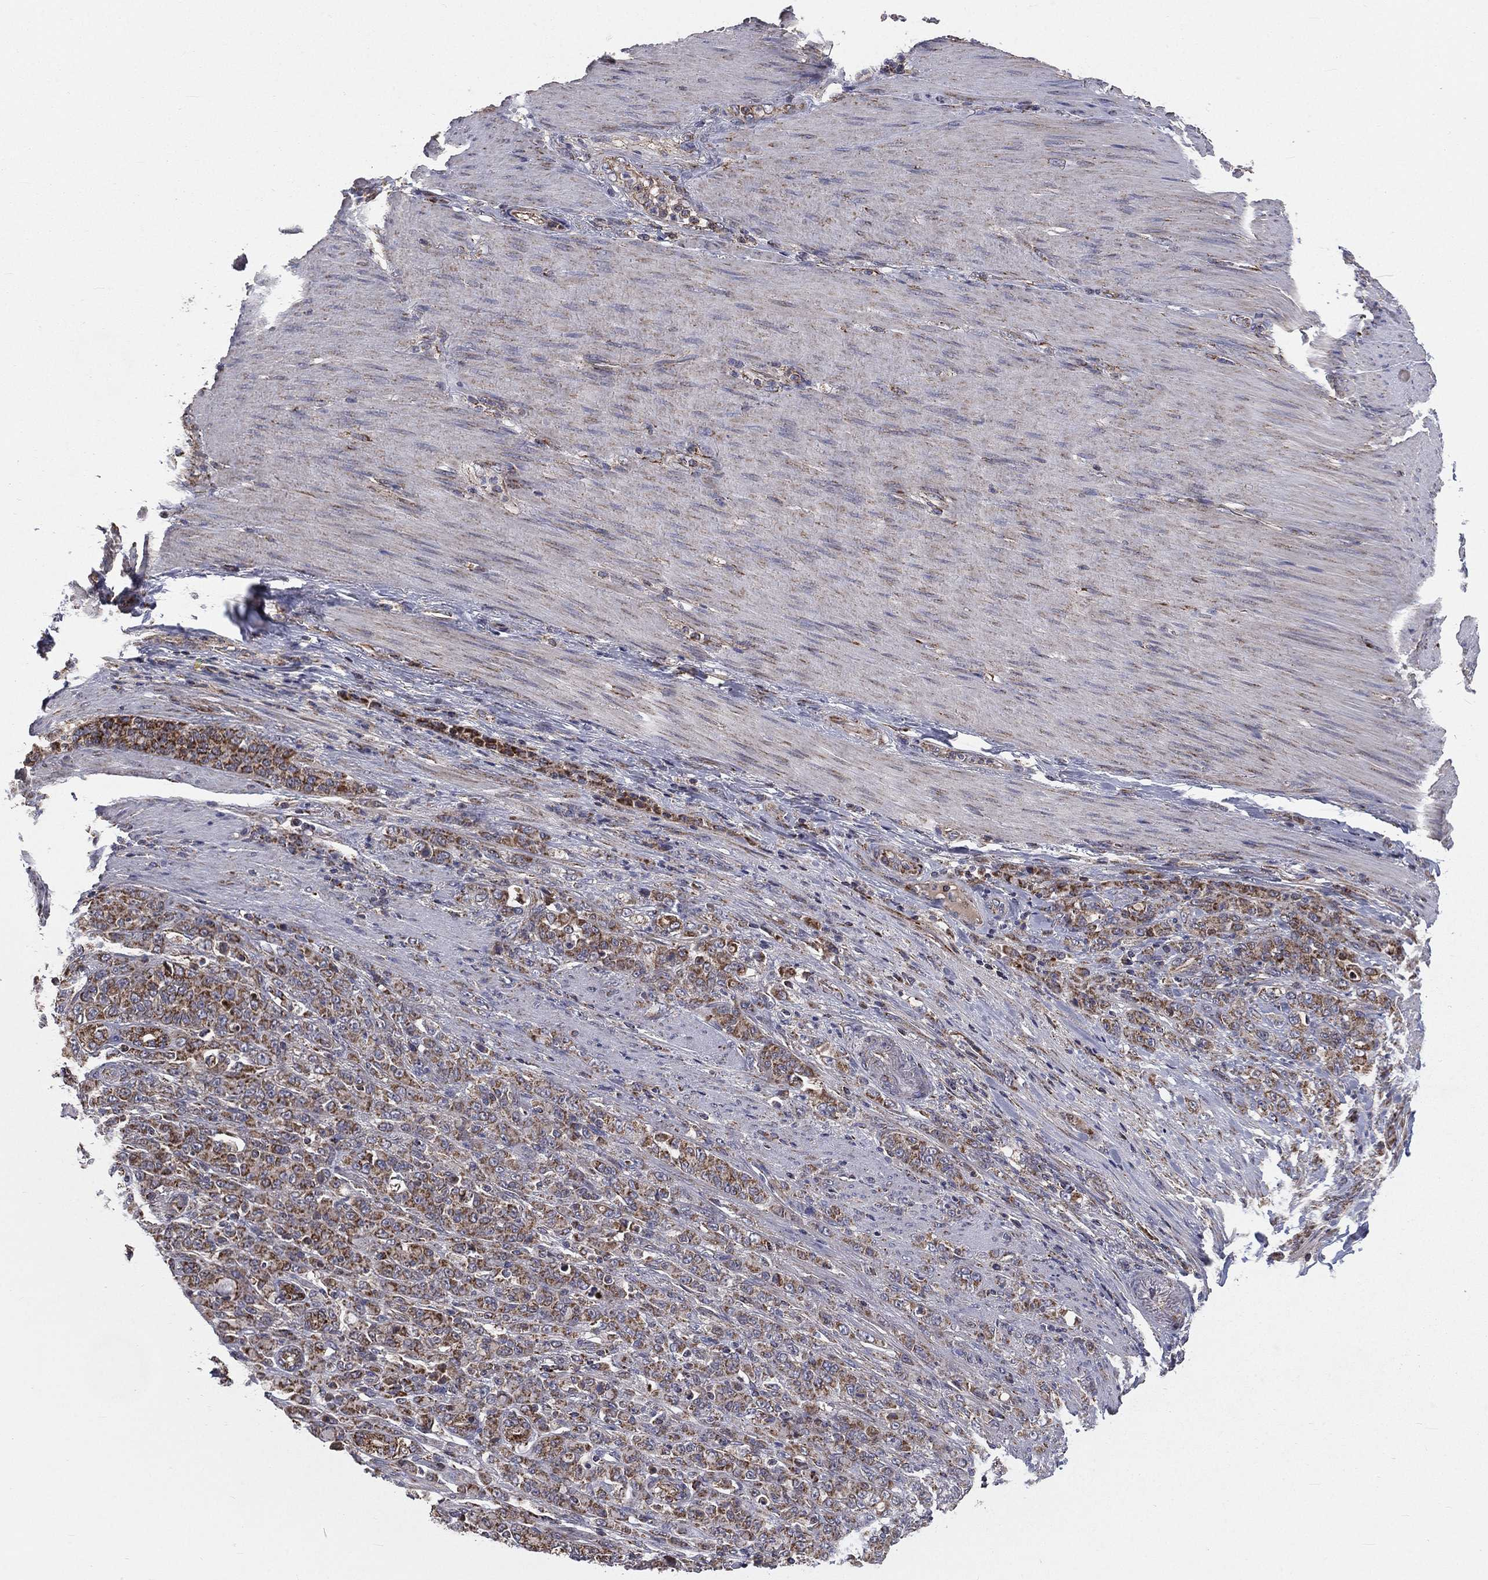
{"staining": {"intensity": "moderate", "quantity": ">75%", "location": "cytoplasmic/membranous"}, "tissue": "stomach cancer", "cell_type": "Tumor cells", "image_type": "cancer", "snomed": [{"axis": "morphology", "description": "Normal tissue, NOS"}, {"axis": "morphology", "description": "Adenocarcinoma, NOS"}, {"axis": "topography", "description": "Stomach"}], "caption": "DAB immunohistochemical staining of human adenocarcinoma (stomach) exhibits moderate cytoplasmic/membranous protein expression in about >75% of tumor cells.", "gene": "GPD1", "patient": {"sex": "female", "age": 79}}